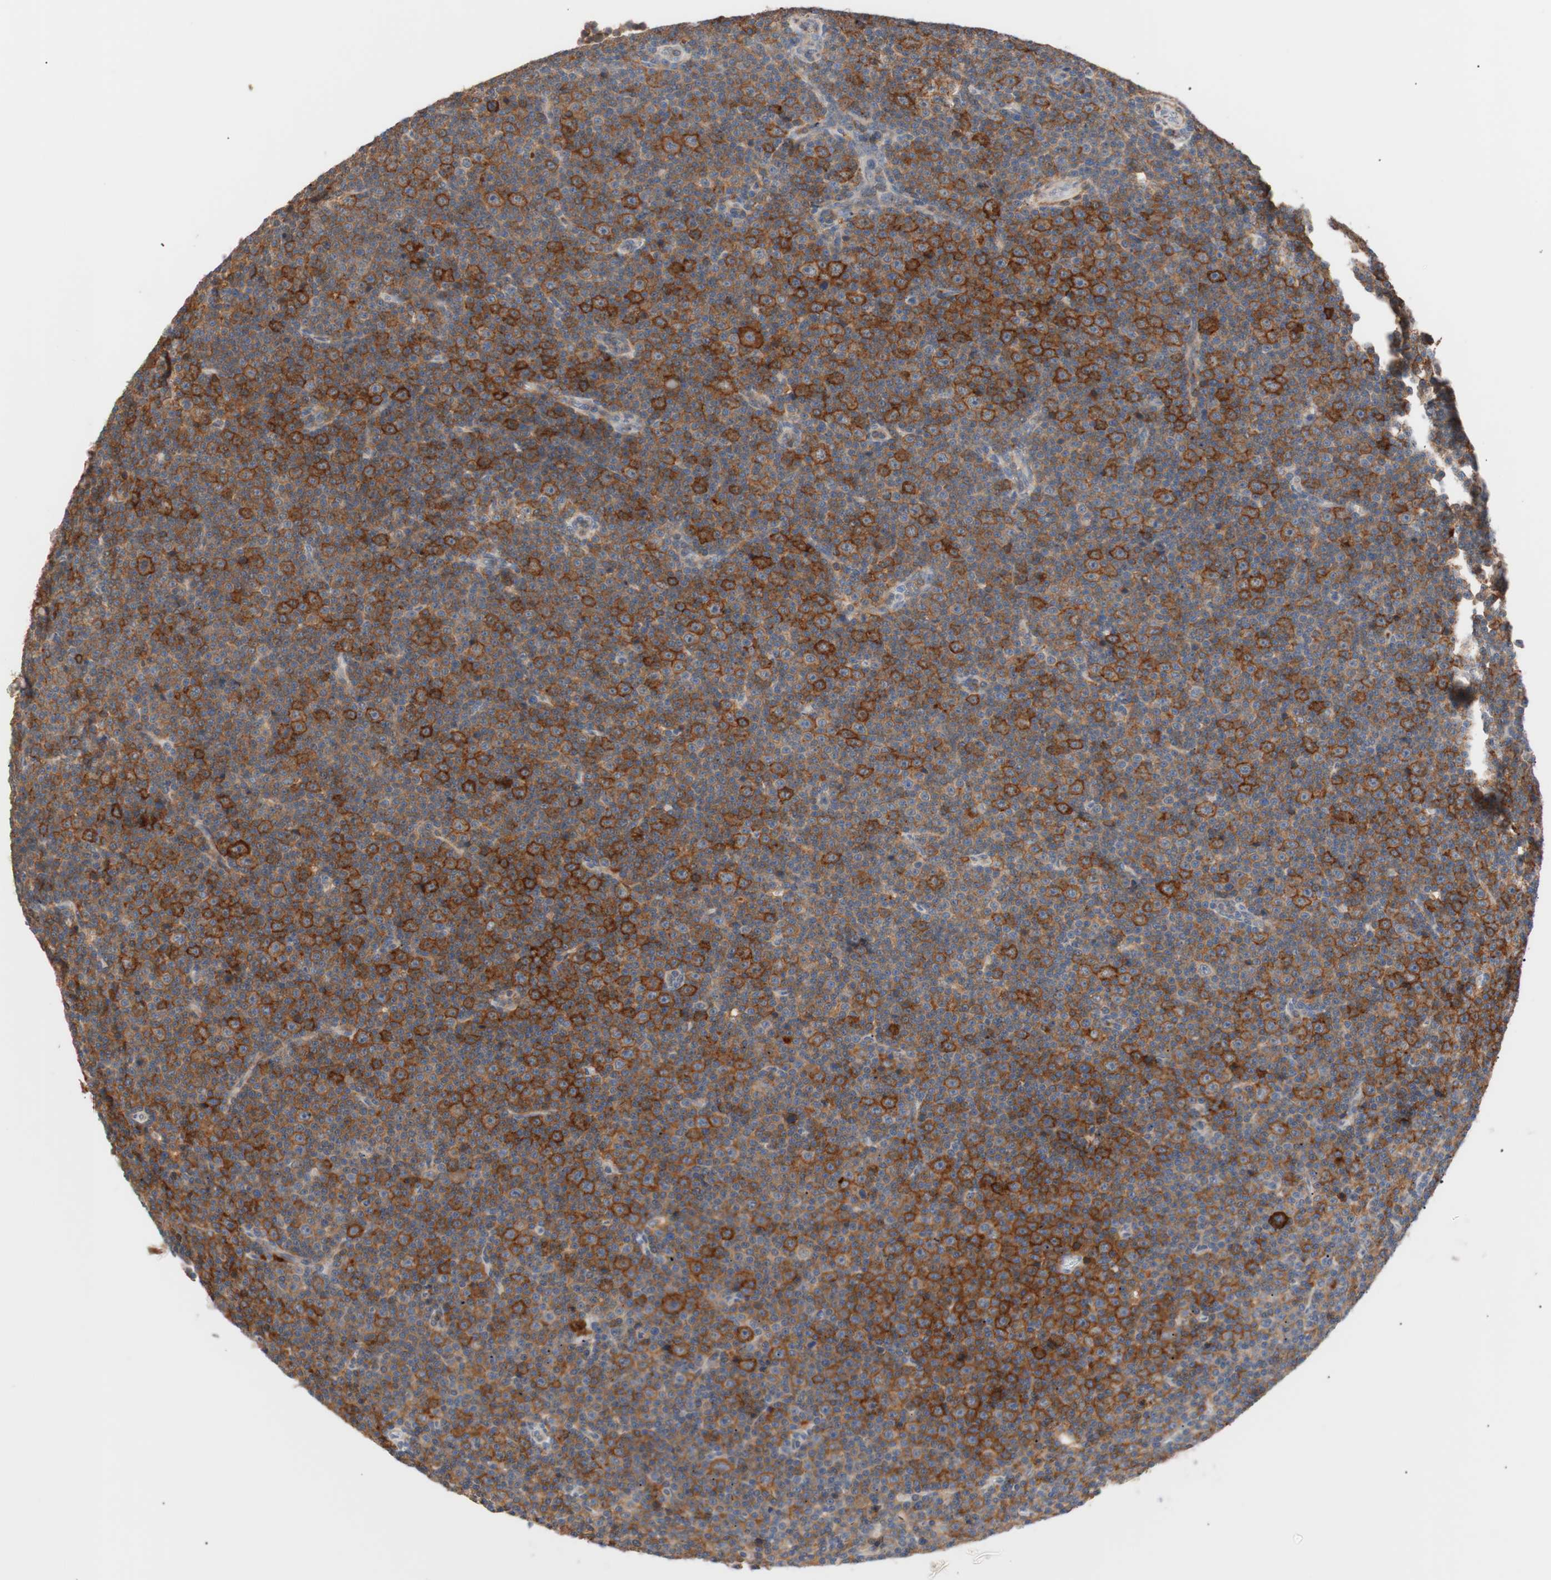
{"staining": {"intensity": "strong", "quantity": ">75%", "location": "cytoplasmic/membranous"}, "tissue": "lymphoma", "cell_type": "Tumor cells", "image_type": "cancer", "snomed": [{"axis": "morphology", "description": "Malignant lymphoma, non-Hodgkin's type, Low grade"}, {"axis": "topography", "description": "Lymph node"}], "caption": "A photomicrograph of lymphoma stained for a protein displays strong cytoplasmic/membranous brown staining in tumor cells.", "gene": "LITAF", "patient": {"sex": "female", "age": 67}}